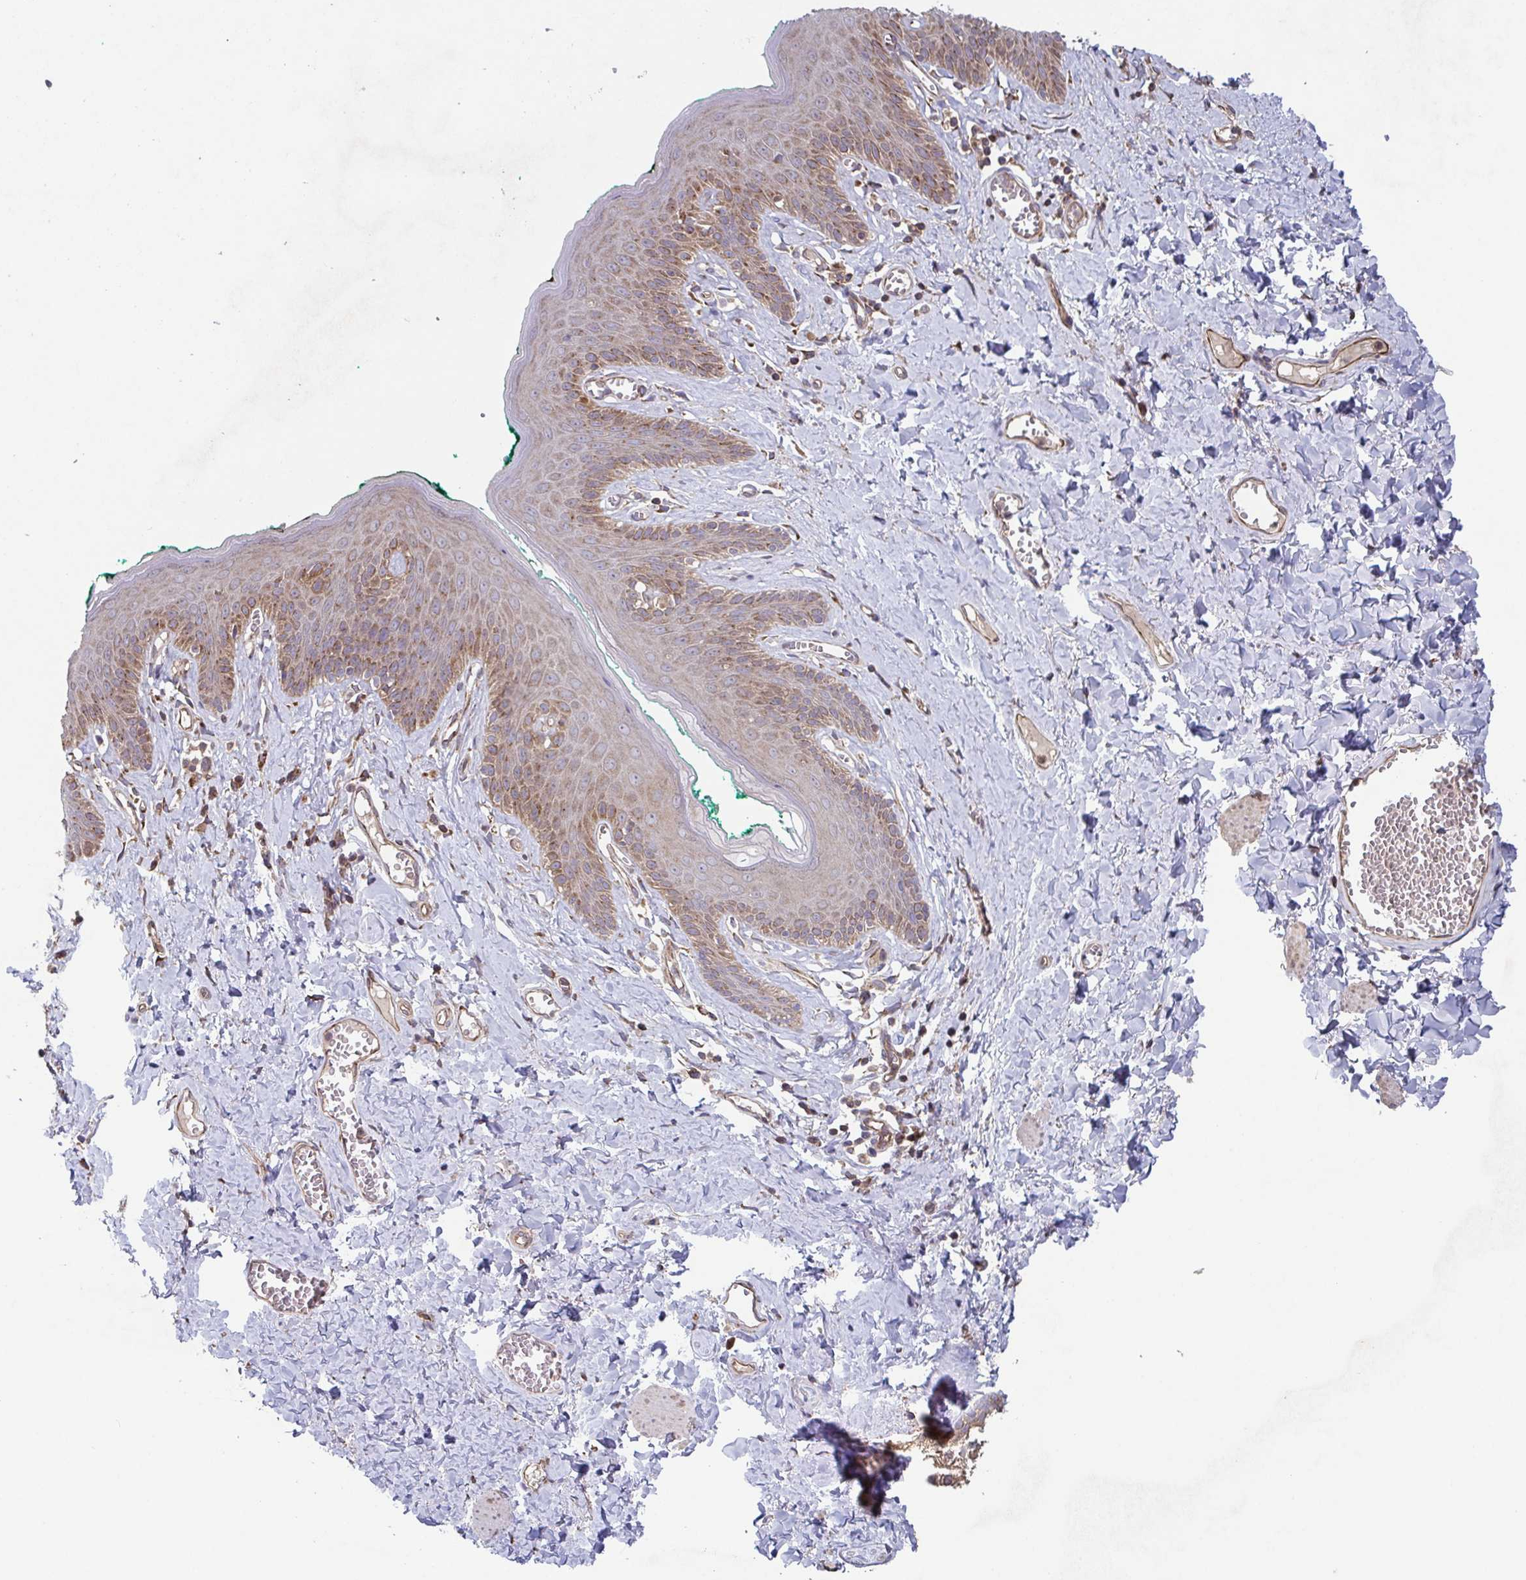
{"staining": {"intensity": "moderate", "quantity": "25%-75%", "location": "cytoplasmic/membranous"}, "tissue": "skin", "cell_type": "Epidermal cells", "image_type": "normal", "snomed": [{"axis": "morphology", "description": "Normal tissue, NOS"}, {"axis": "topography", "description": "Vulva"}, {"axis": "topography", "description": "Peripheral nerve tissue"}], "caption": "Unremarkable skin shows moderate cytoplasmic/membranous expression in about 25%-75% of epidermal cells, visualized by immunohistochemistry.", "gene": "COPB1", "patient": {"sex": "female", "age": 66}}